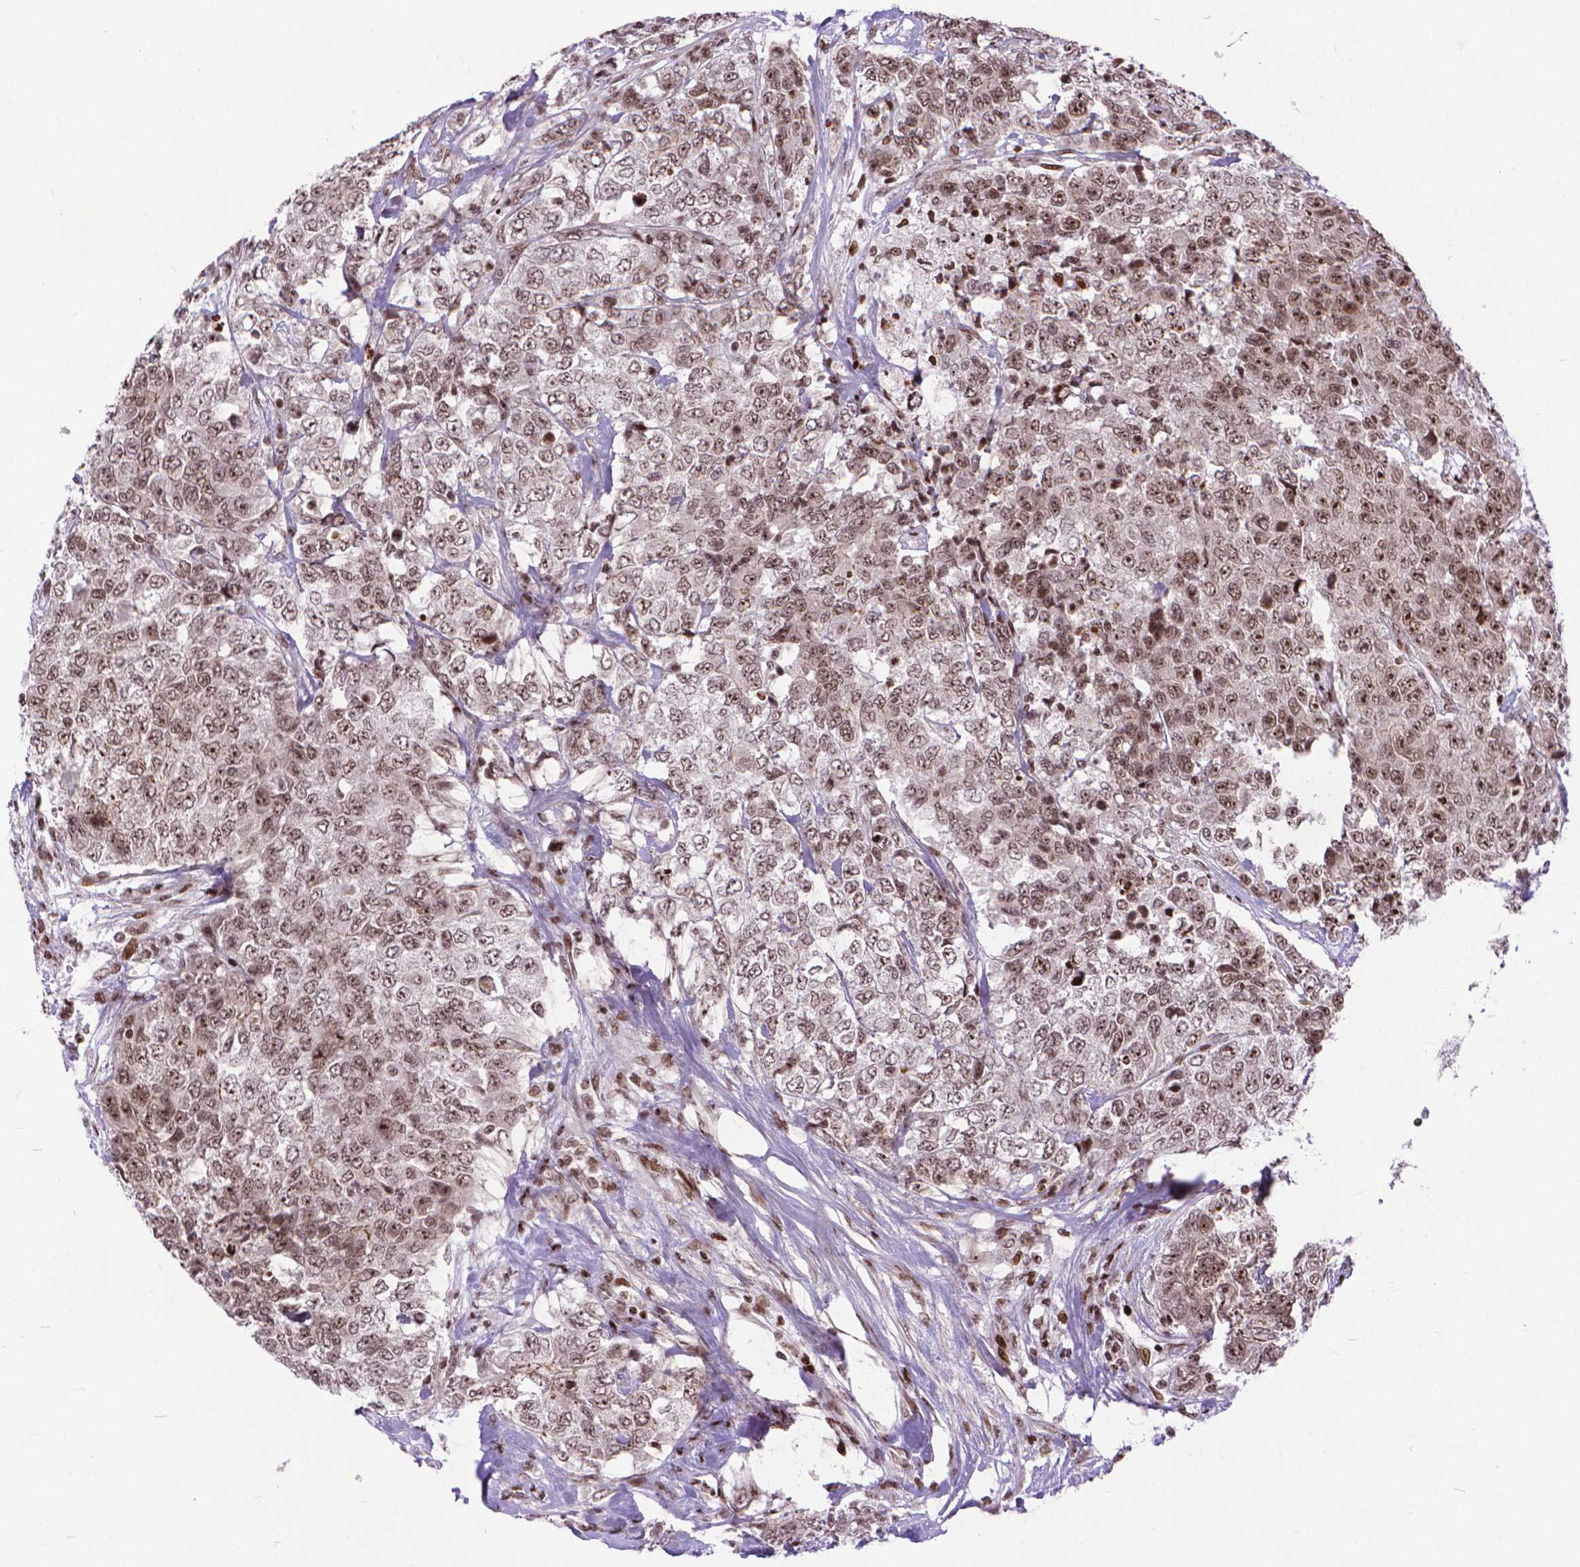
{"staining": {"intensity": "weak", "quantity": ">75%", "location": "nuclear"}, "tissue": "urothelial cancer", "cell_type": "Tumor cells", "image_type": "cancer", "snomed": [{"axis": "morphology", "description": "Urothelial carcinoma, High grade"}, {"axis": "topography", "description": "Urinary bladder"}], "caption": "Immunohistochemistry (DAB) staining of human urothelial carcinoma (high-grade) exhibits weak nuclear protein staining in about >75% of tumor cells.", "gene": "AMER1", "patient": {"sex": "female", "age": 78}}